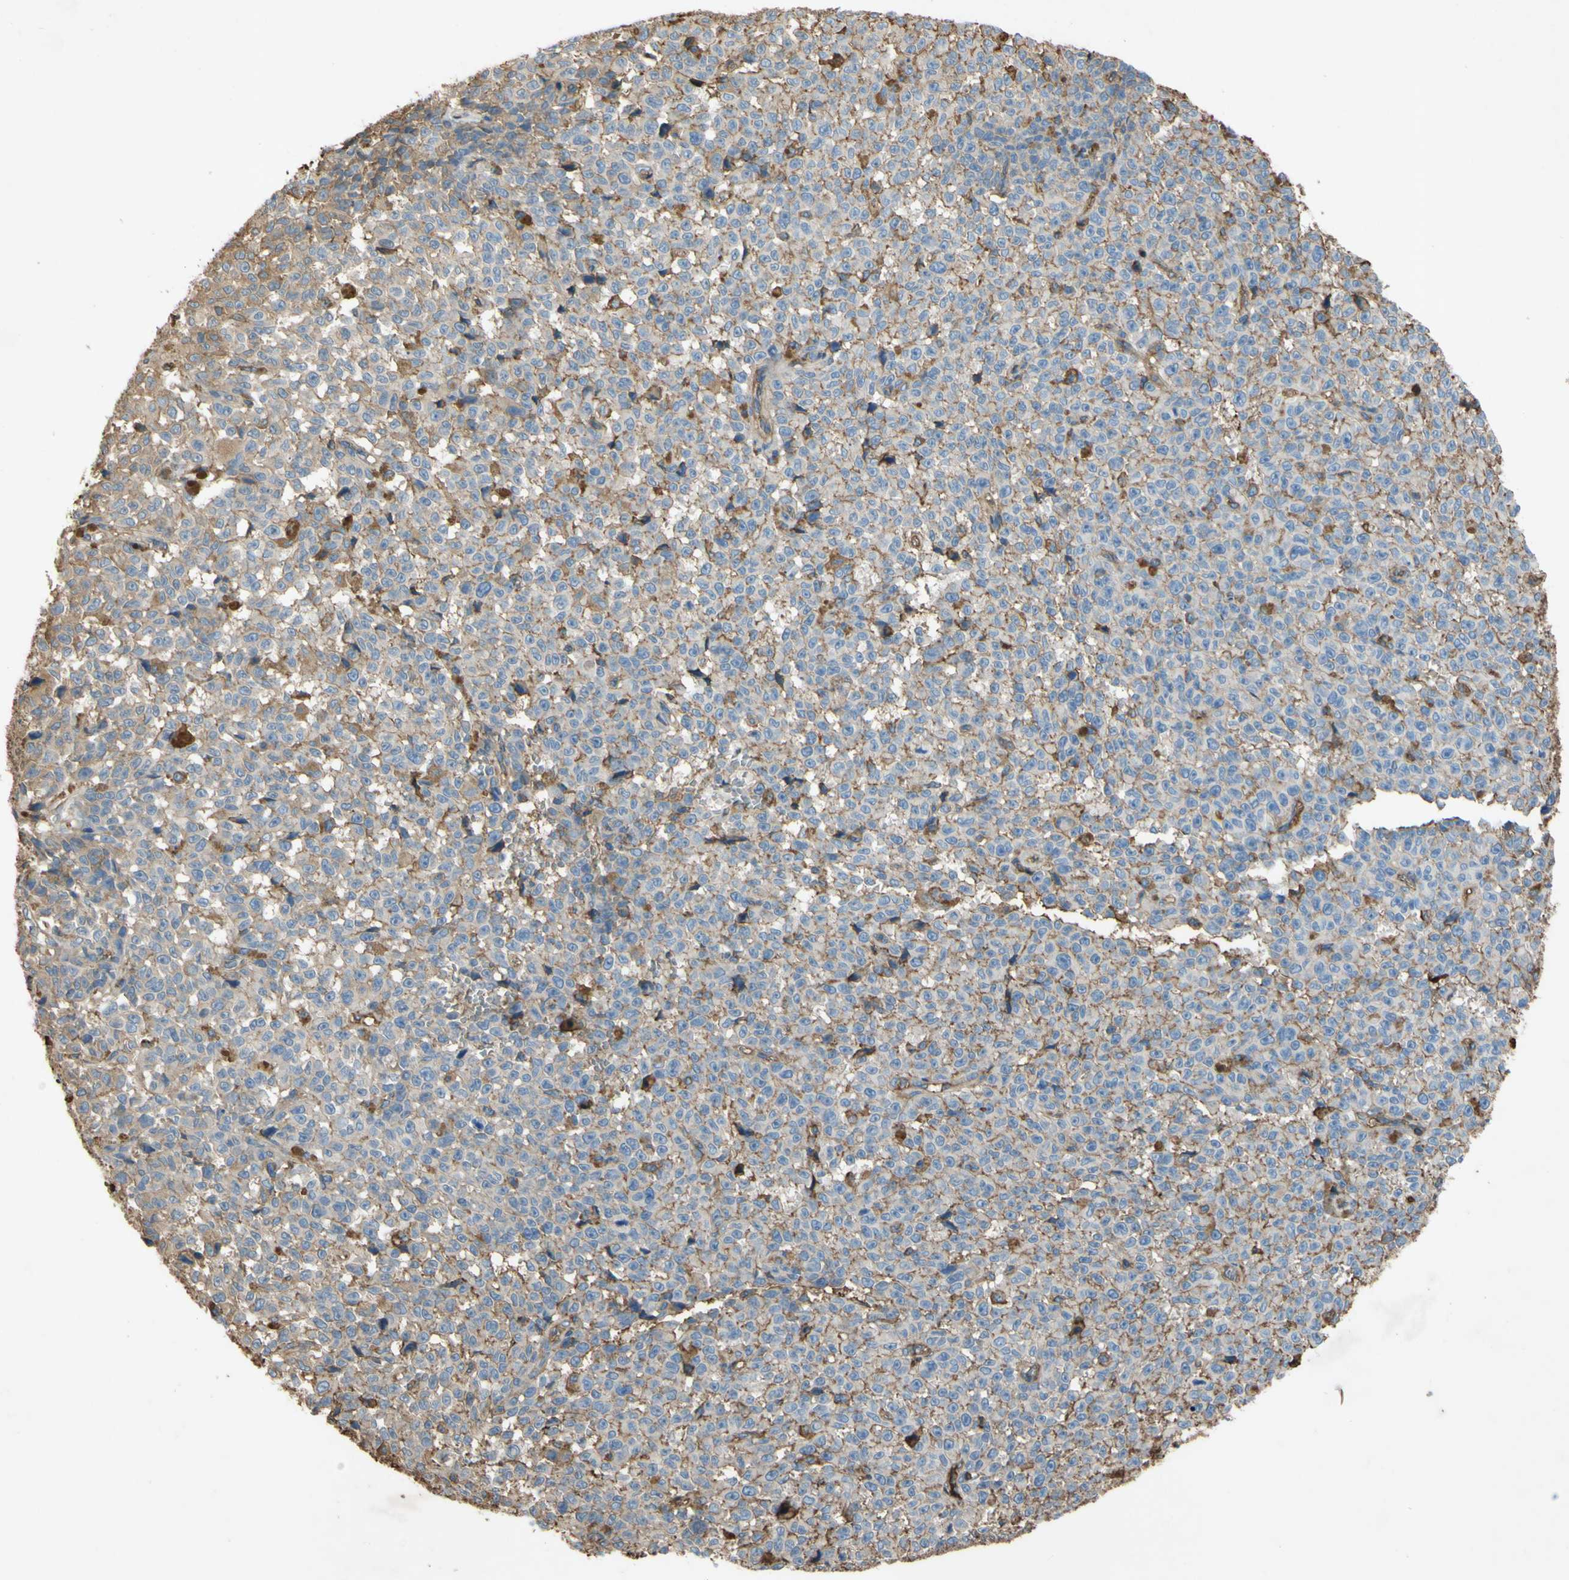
{"staining": {"intensity": "moderate", "quantity": "<25%", "location": "cytoplasmic/membranous"}, "tissue": "melanoma", "cell_type": "Tumor cells", "image_type": "cancer", "snomed": [{"axis": "morphology", "description": "Malignant melanoma, NOS"}, {"axis": "topography", "description": "Skin"}], "caption": "This image reveals IHC staining of human melanoma, with low moderate cytoplasmic/membranous expression in approximately <25% of tumor cells.", "gene": "TIMP2", "patient": {"sex": "female", "age": 82}}